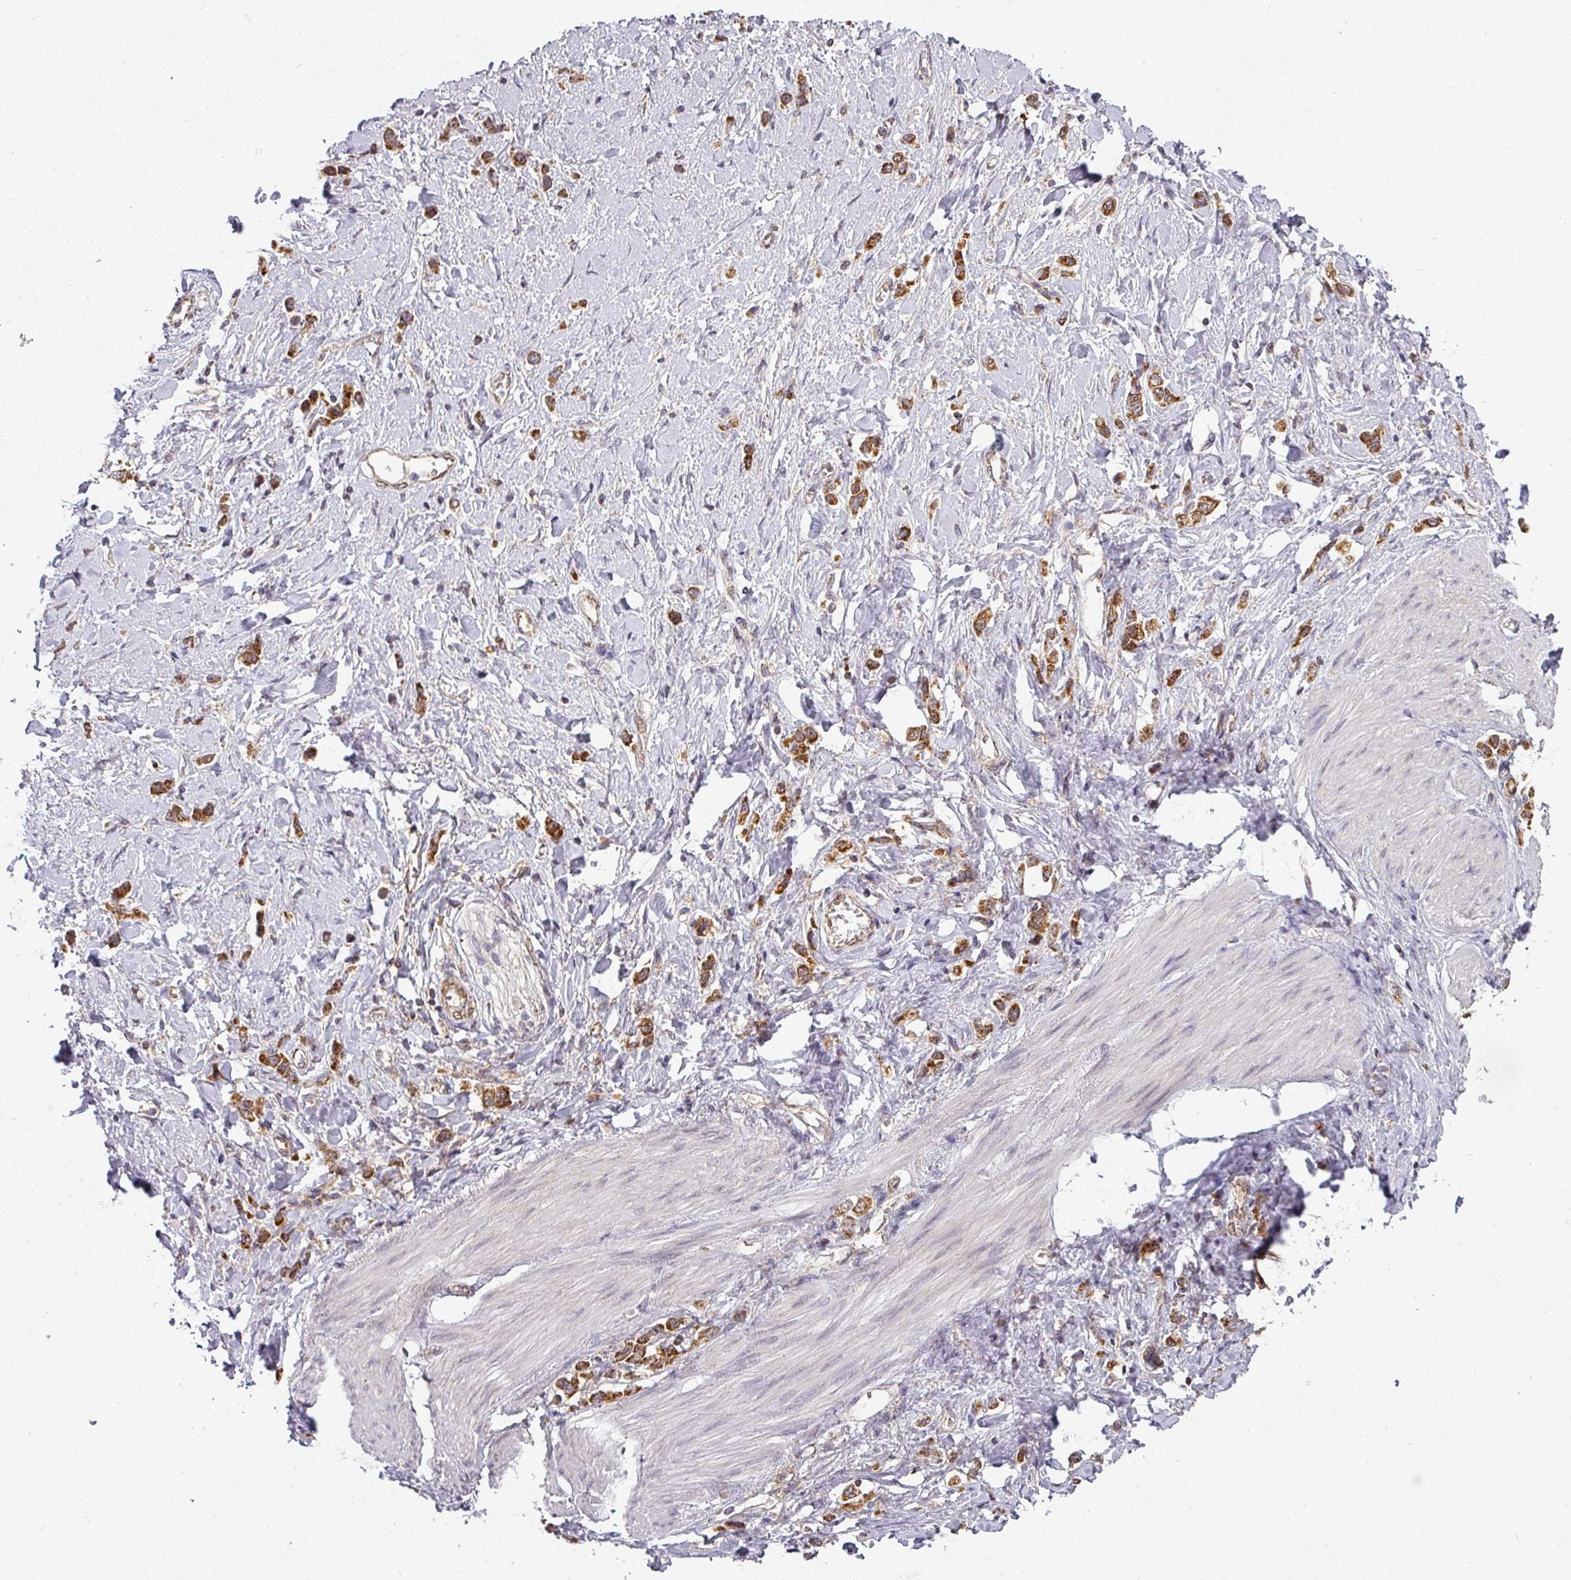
{"staining": {"intensity": "strong", "quantity": ">75%", "location": "cytoplasmic/membranous"}, "tissue": "stomach cancer", "cell_type": "Tumor cells", "image_type": "cancer", "snomed": [{"axis": "morphology", "description": "Normal tissue, NOS"}, {"axis": "morphology", "description": "Adenocarcinoma, NOS"}, {"axis": "topography", "description": "Stomach, upper"}, {"axis": "topography", "description": "Stomach"}], "caption": "Stomach cancer stained with DAB (3,3'-diaminobenzidine) immunohistochemistry reveals high levels of strong cytoplasmic/membranous expression in about >75% of tumor cells.", "gene": "MRPS16", "patient": {"sex": "female", "age": 65}}